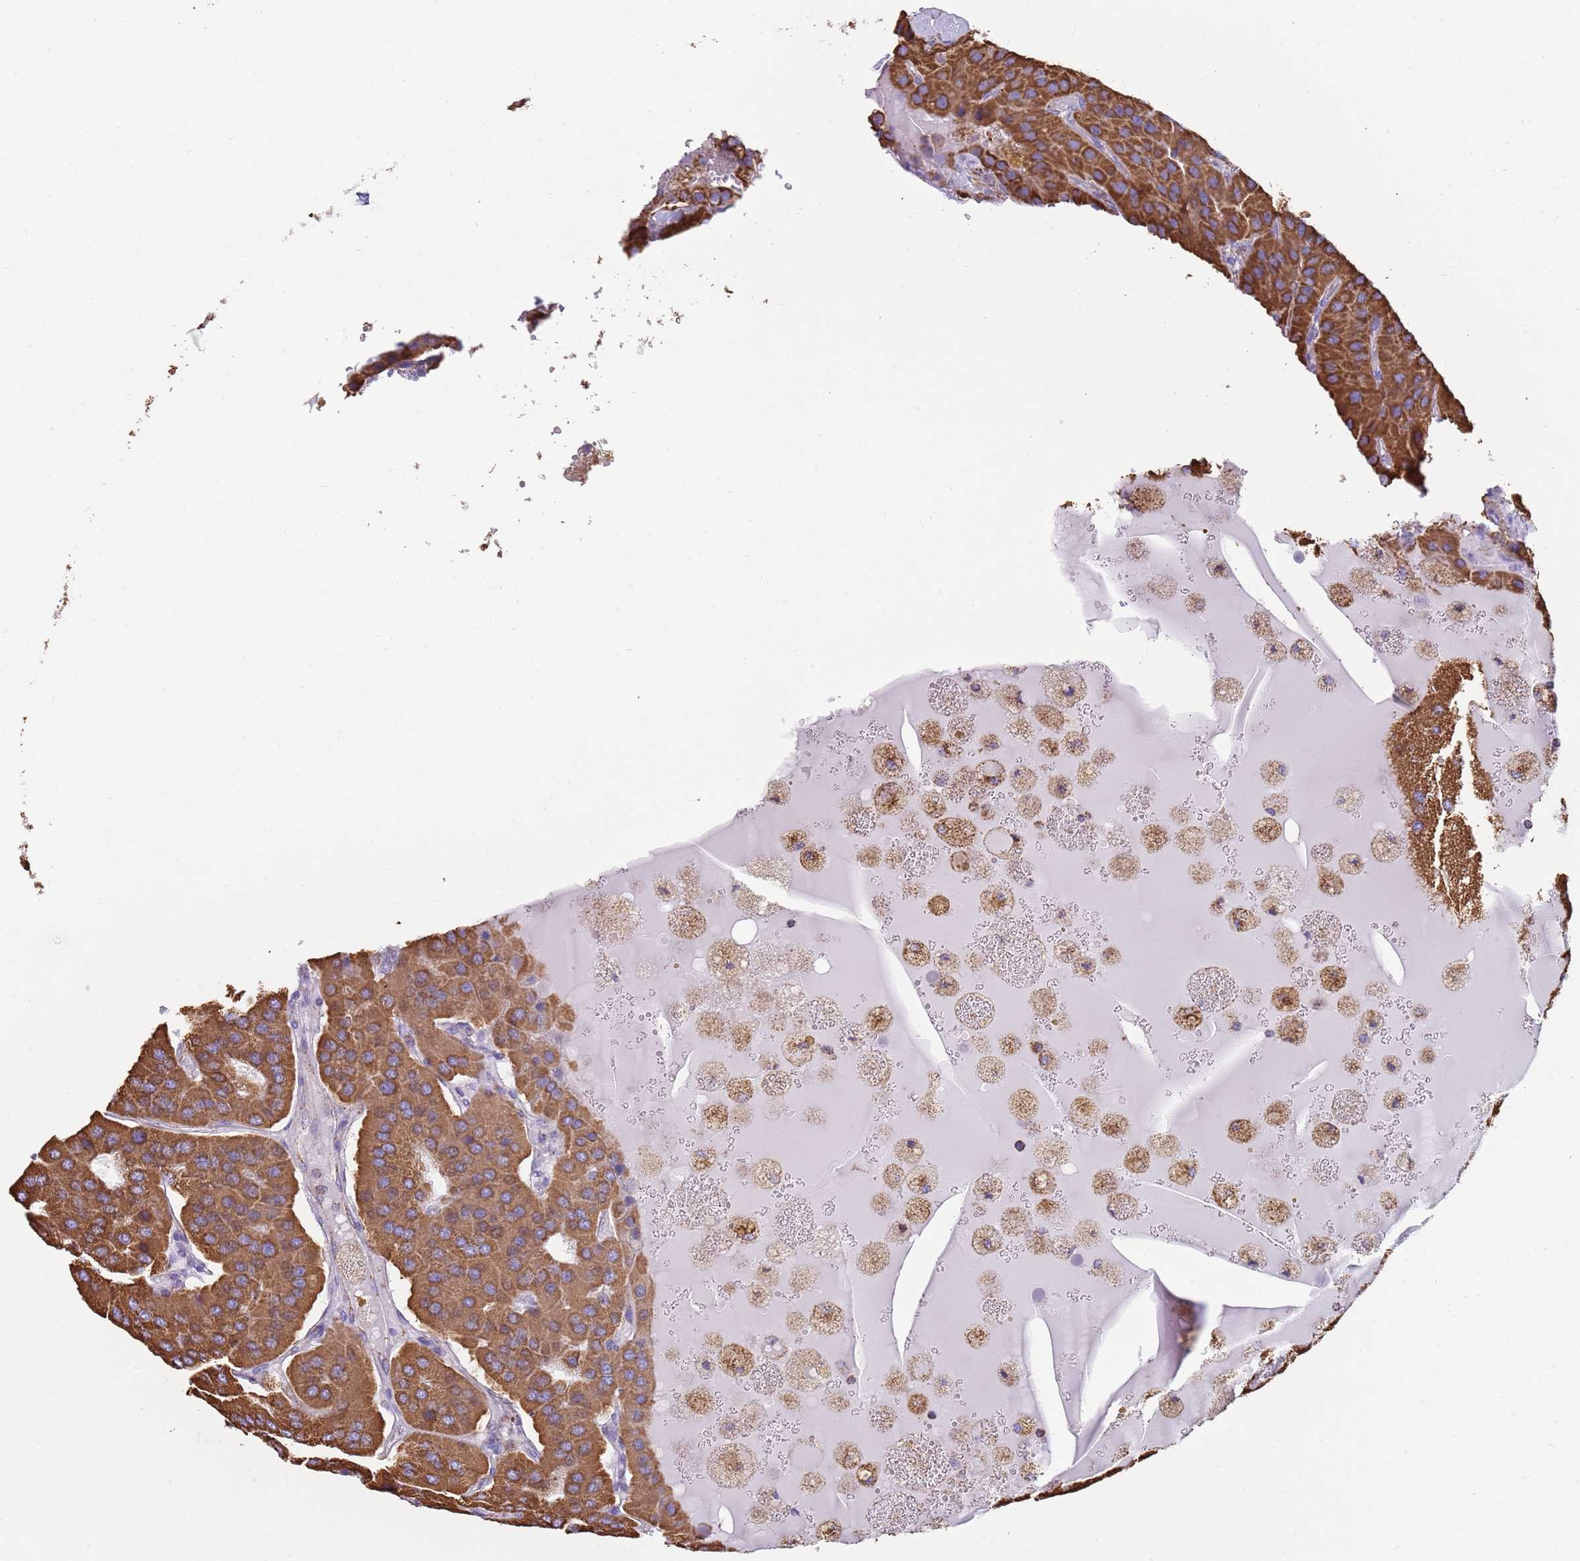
{"staining": {"intensity": "moderate", "quantity": ">75%", "location": "cytoplasmic/membranous"}, "tissue": "parathyroid gland", "cell_type": "Glandular cells", "image_type": "normal", "snomed": [{"axis": "morphology", "description": "Normal tissue, NOS"}, {"axis": "morphology", "description": "Adenoma, NOS"}, {"axis": "topography", "description": "Parathyroid gland"}], "caption": "Immunohistochemistry (IHC) image of unremarkable parathyroid gland: parathyroid gland stained using immunohistochemistry (IHC) shows medium levels of moderate protein expression localized specifically in the cytoplasmic/membranous of glandular cells, appearing as a cytoplasmic/membranous brown color.", "gene": "TTLL1", "patient": {"sex": "female", "age": 86}}